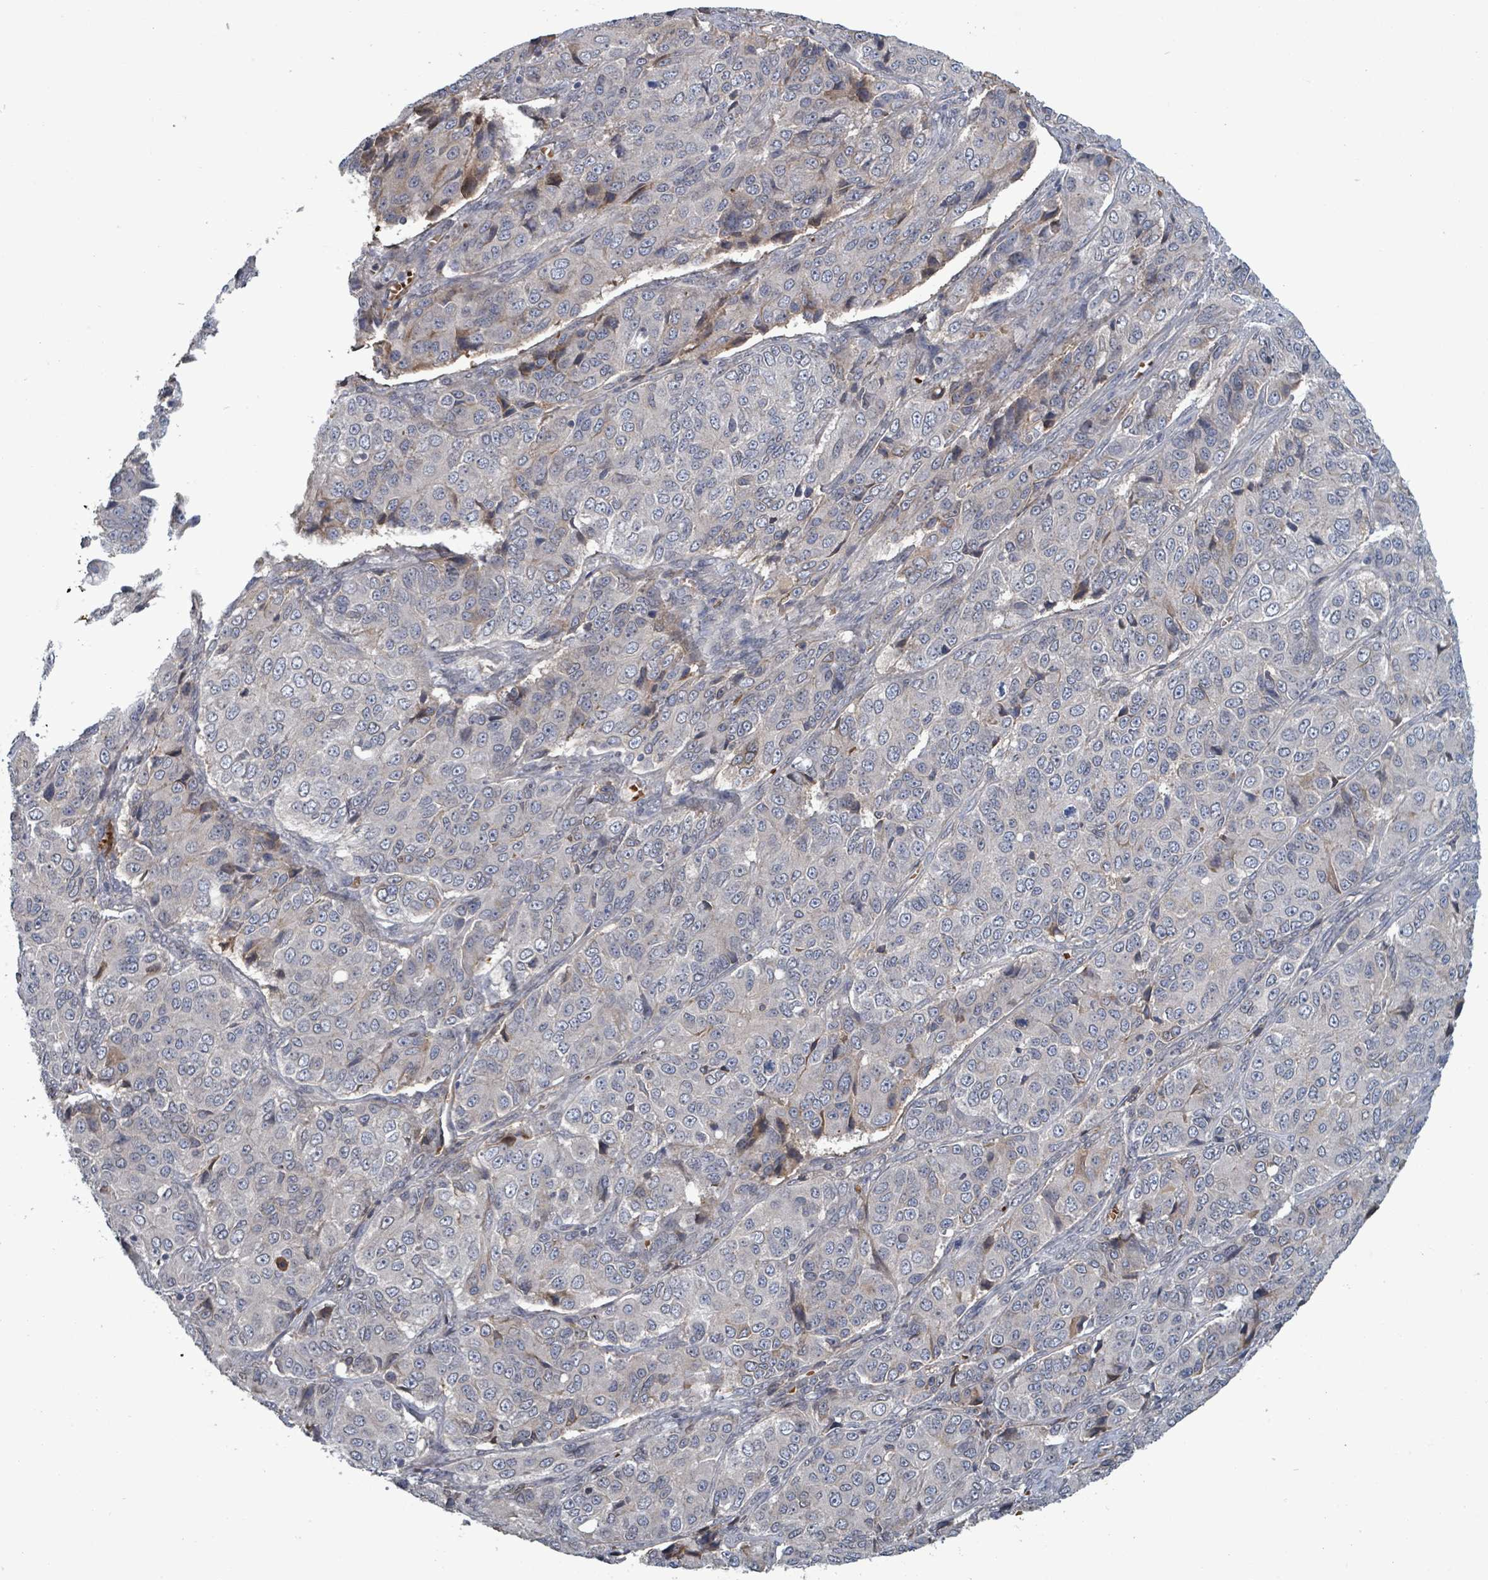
{"staining": {"intensity": "negative", "quantity": "none", "location": "none"}, "tissue": "ovarian cancer", "cell_type": "Tumor cells", "image_type": "cancer", "snomed": [{"axis": "morphology", "description": "Carcinoma, endometroid"}, {"axis": "topography", "description": "Ovary"}], "caption": "Image shows no protein staining in tumor cells of endometroid carcinoma (ovarian) tissue.", "gene": "GRM8", "patient": {"sex": "female", "age": 51}}